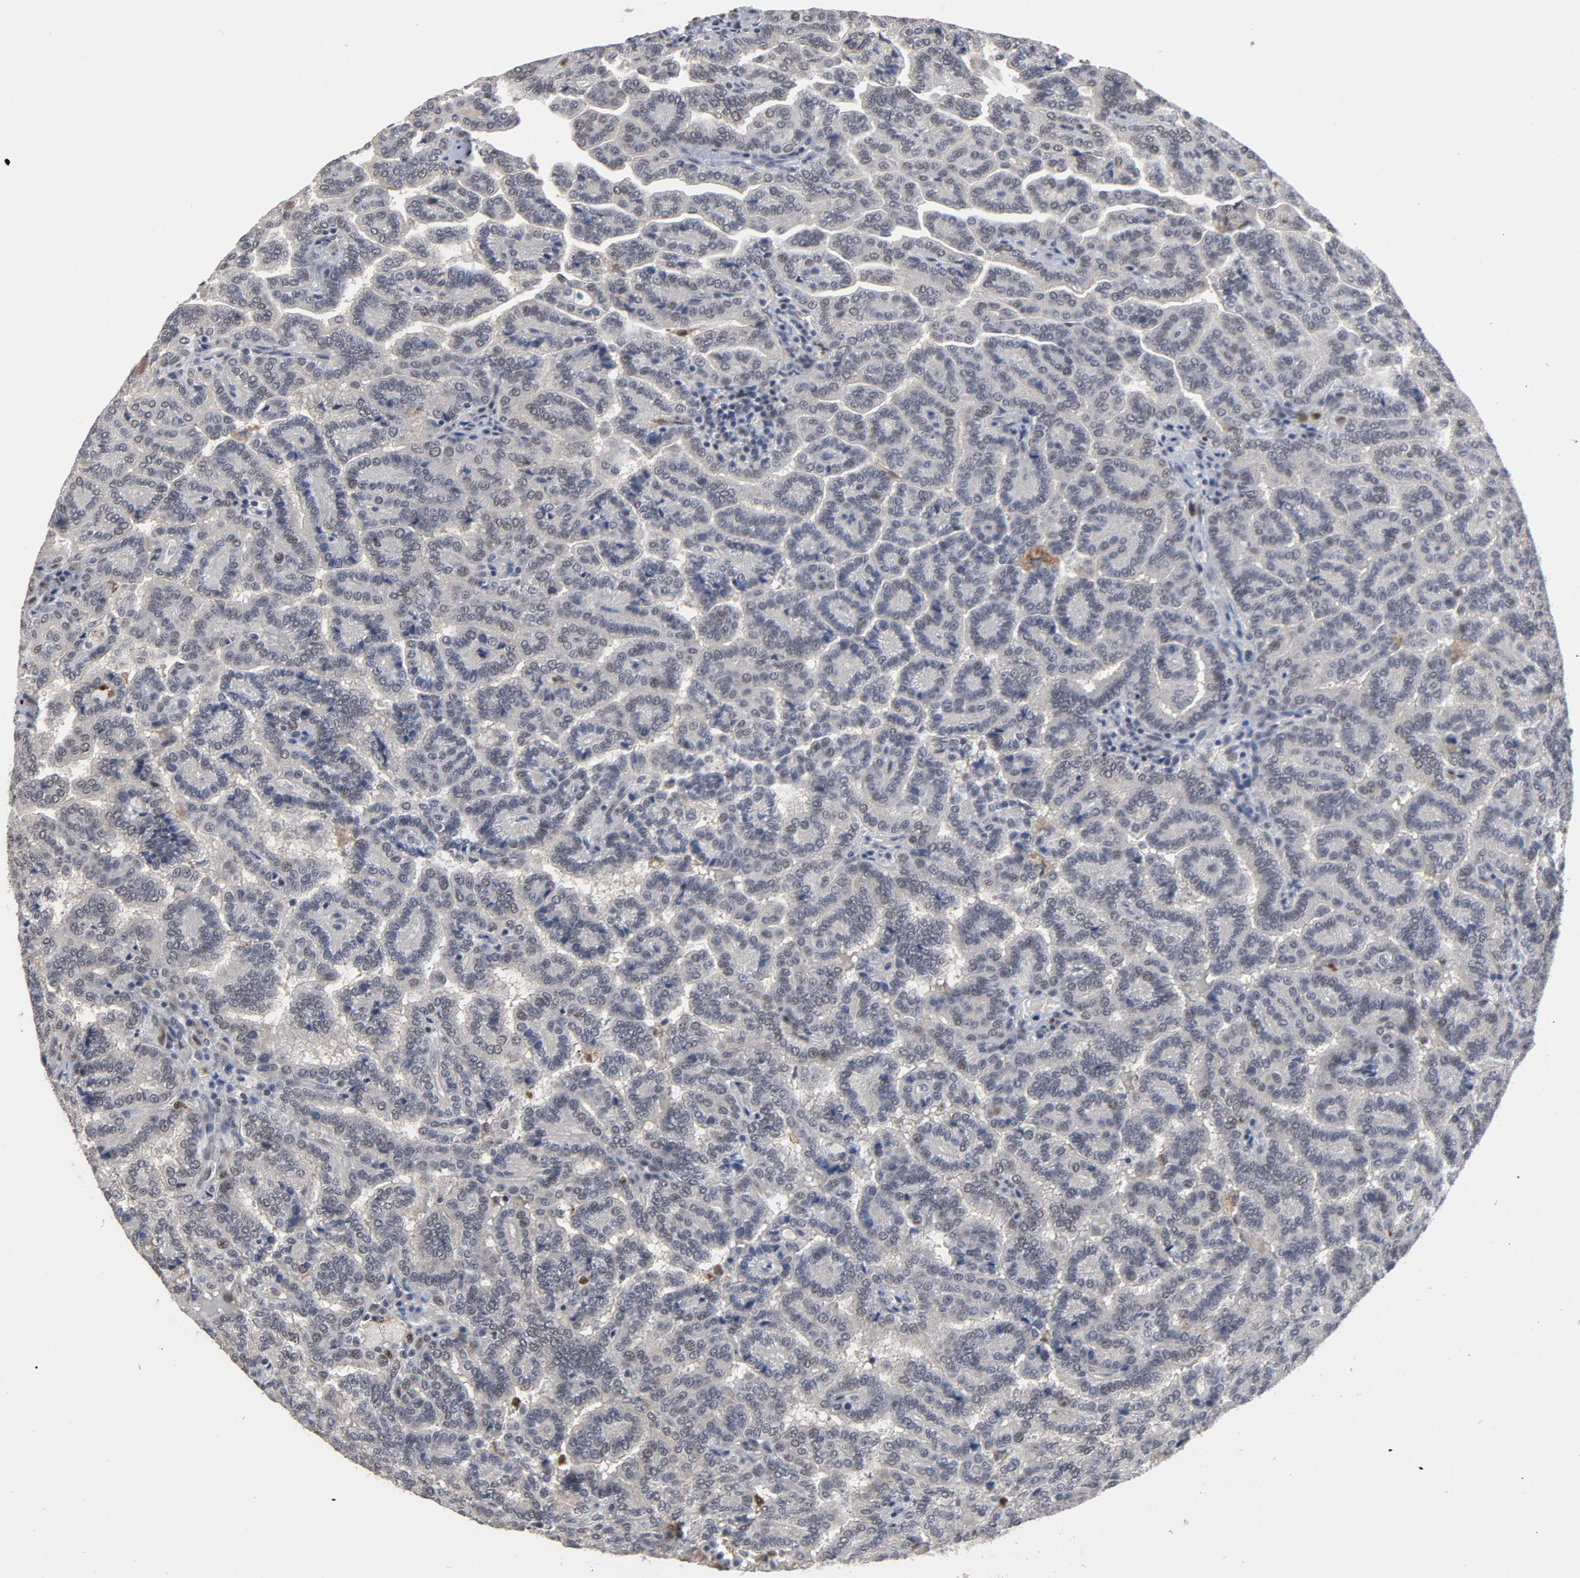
{"staining": {"intensity": "negative", "quantity": "none", "location": "none"}, "tissue": "renal cancer", "cell_type": "Tumor cells", "image_type": "cancer", "snomed": [{"axis": "morphology", "description": "Adenocarcinoma, NOS"}, {"axis": "topography", "description": "Kidney"}], "caption": "Tumor cells are negative for brown protein staining in renal cancer. (Brightfield microscopy of DAB (3,3'-diaminobenzidine) immunohistochemistry at high magnification).", "gene": "RTL5", "patient": {"sex": "male", "age": 61}}